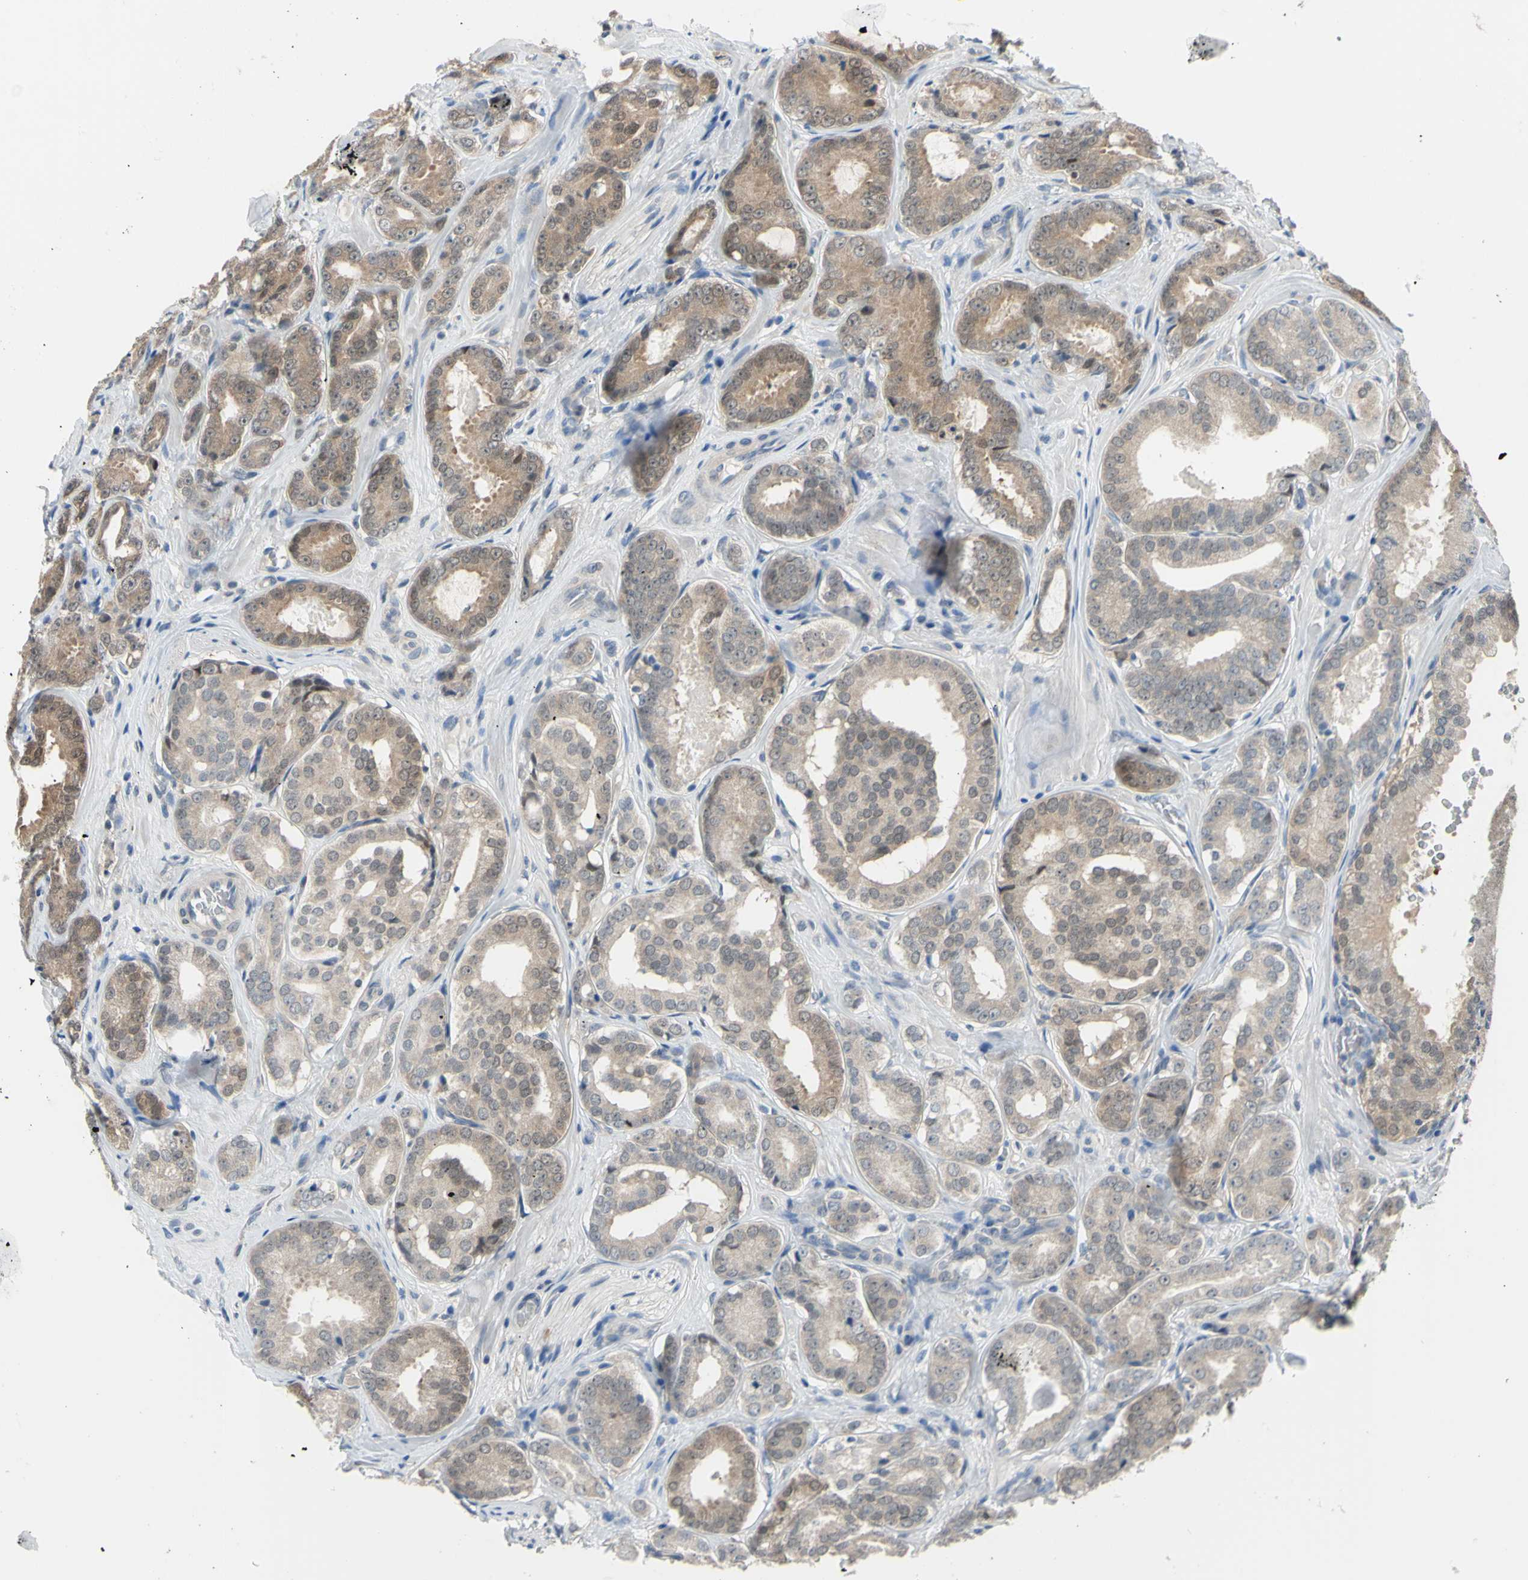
{"staining": {"intensity": "moderate", "quantity": "25%-75%", "location": "cytoplasmic/membranous"}, "tissue": "prostate cancer", "cell_type": "Tumor cells", "image_type": "cancer", "snomed": [{"axis": "morphology", "description": "Adenocarcinoma, High grade"}, {"axis": "topography", "description": "Prostate"}], "caption": "Prostate high-grade adenocarcinoma stained for a protein shows moderate cytoplasmic/membranous positivity in tumor cells. The staining is performed using DAB brown chromogen to label protein expression. The nuclei are counter-stained blue using hematoxylin.", "gene": "HSPA4", "patient": {"sex": "male", "age": 64}}